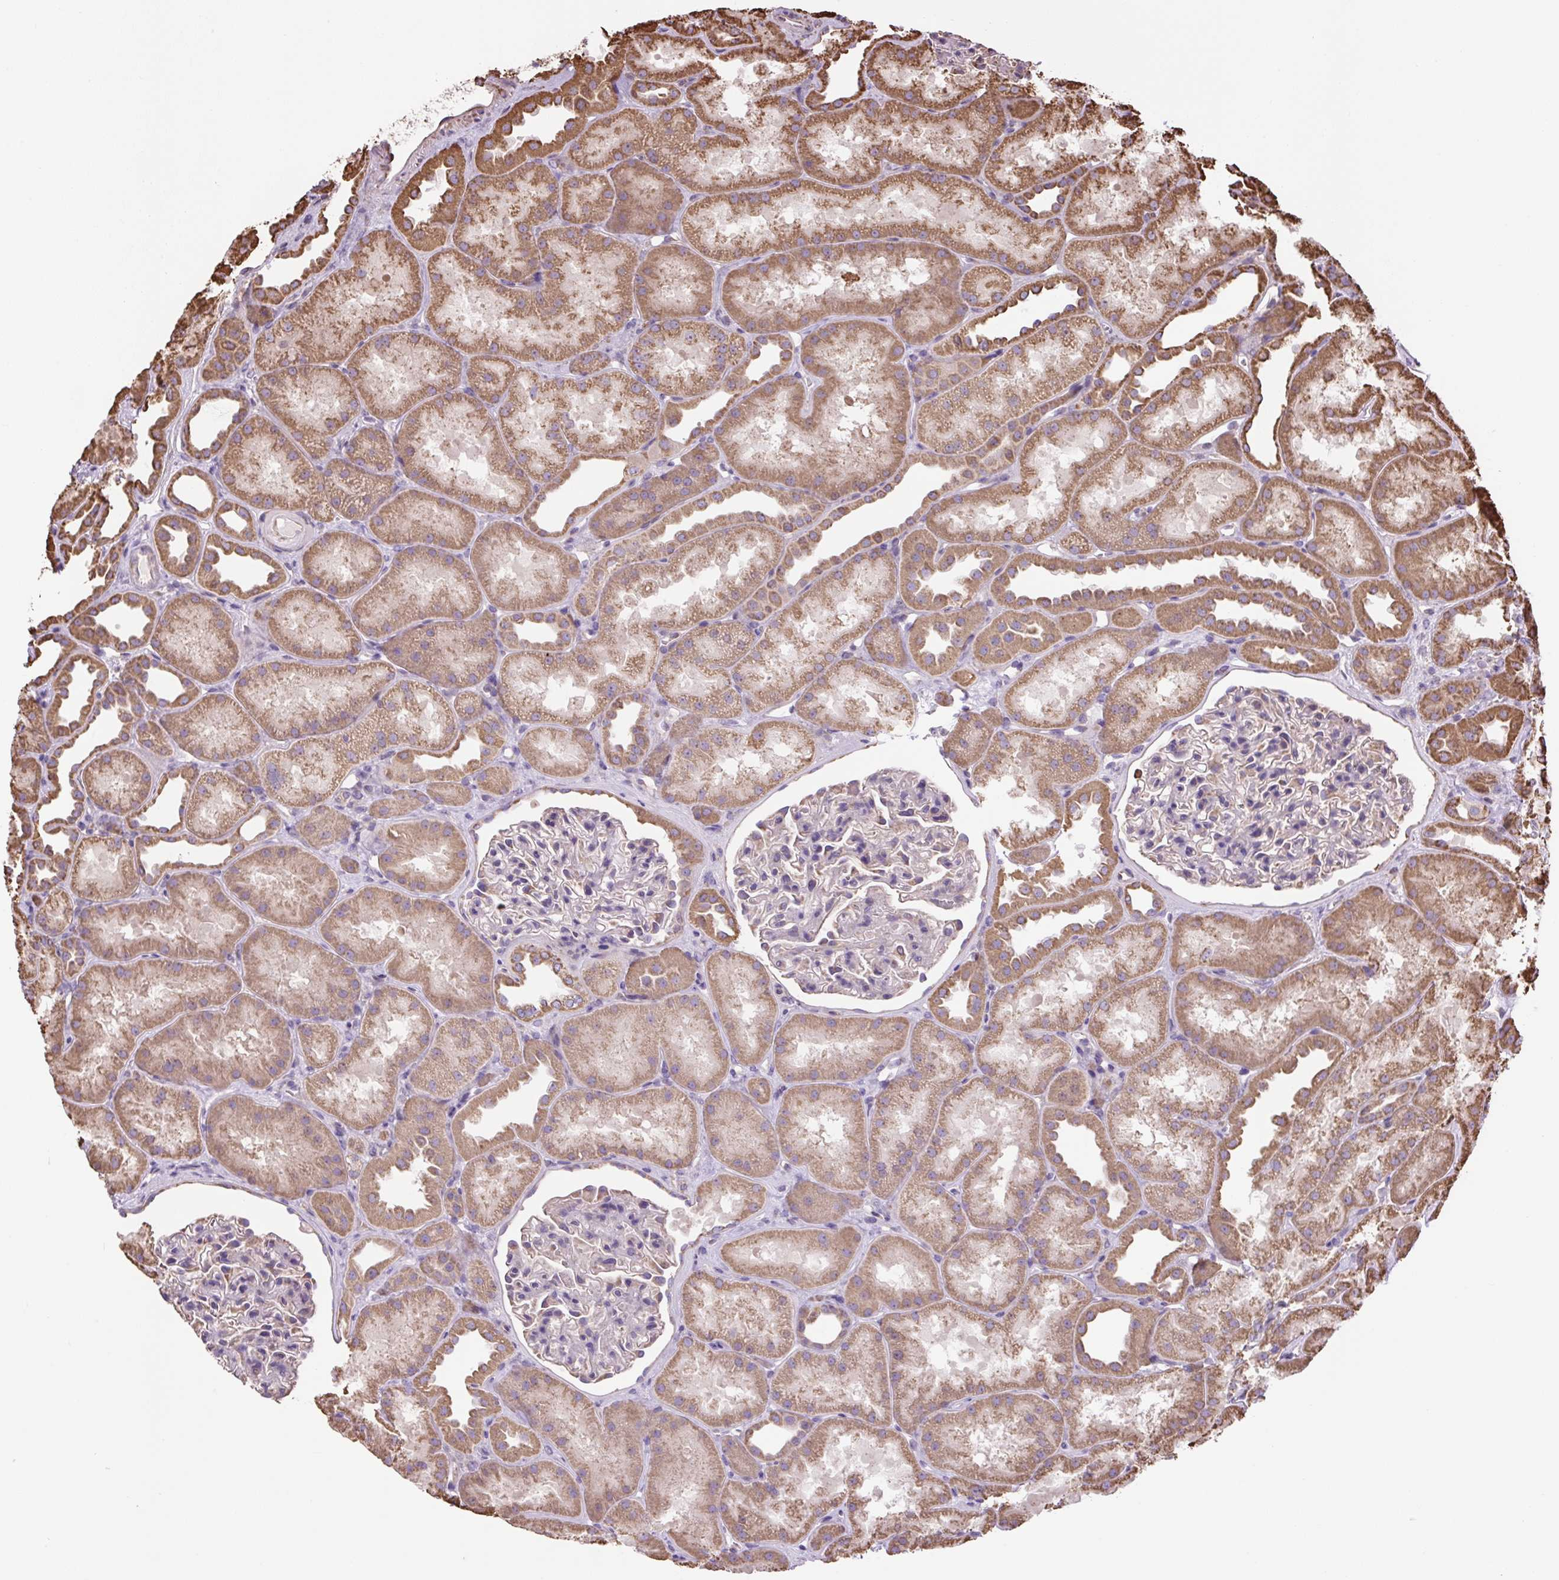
{"staining": {"intensity": "weak", "quantity": "<25%", "location": "cytoplasmic/membranous"}, "tissue": "kidney", "cell_type": "Cells in glomeruli", "image_type": "normal", "snomed": [{"axis": "morphology", "description": "Normal tissue, NOS"}, {"axis": "topography", "description": "Kidney"}], "caption": "Micrograph shows no significant protein positivity in cells in glomeruli of normal kidney. (Immunohistochemistry, brightfield microscopy, high magnification).", "gene": "PLCG1", "patient": {"sex": "male", "age": 61}}